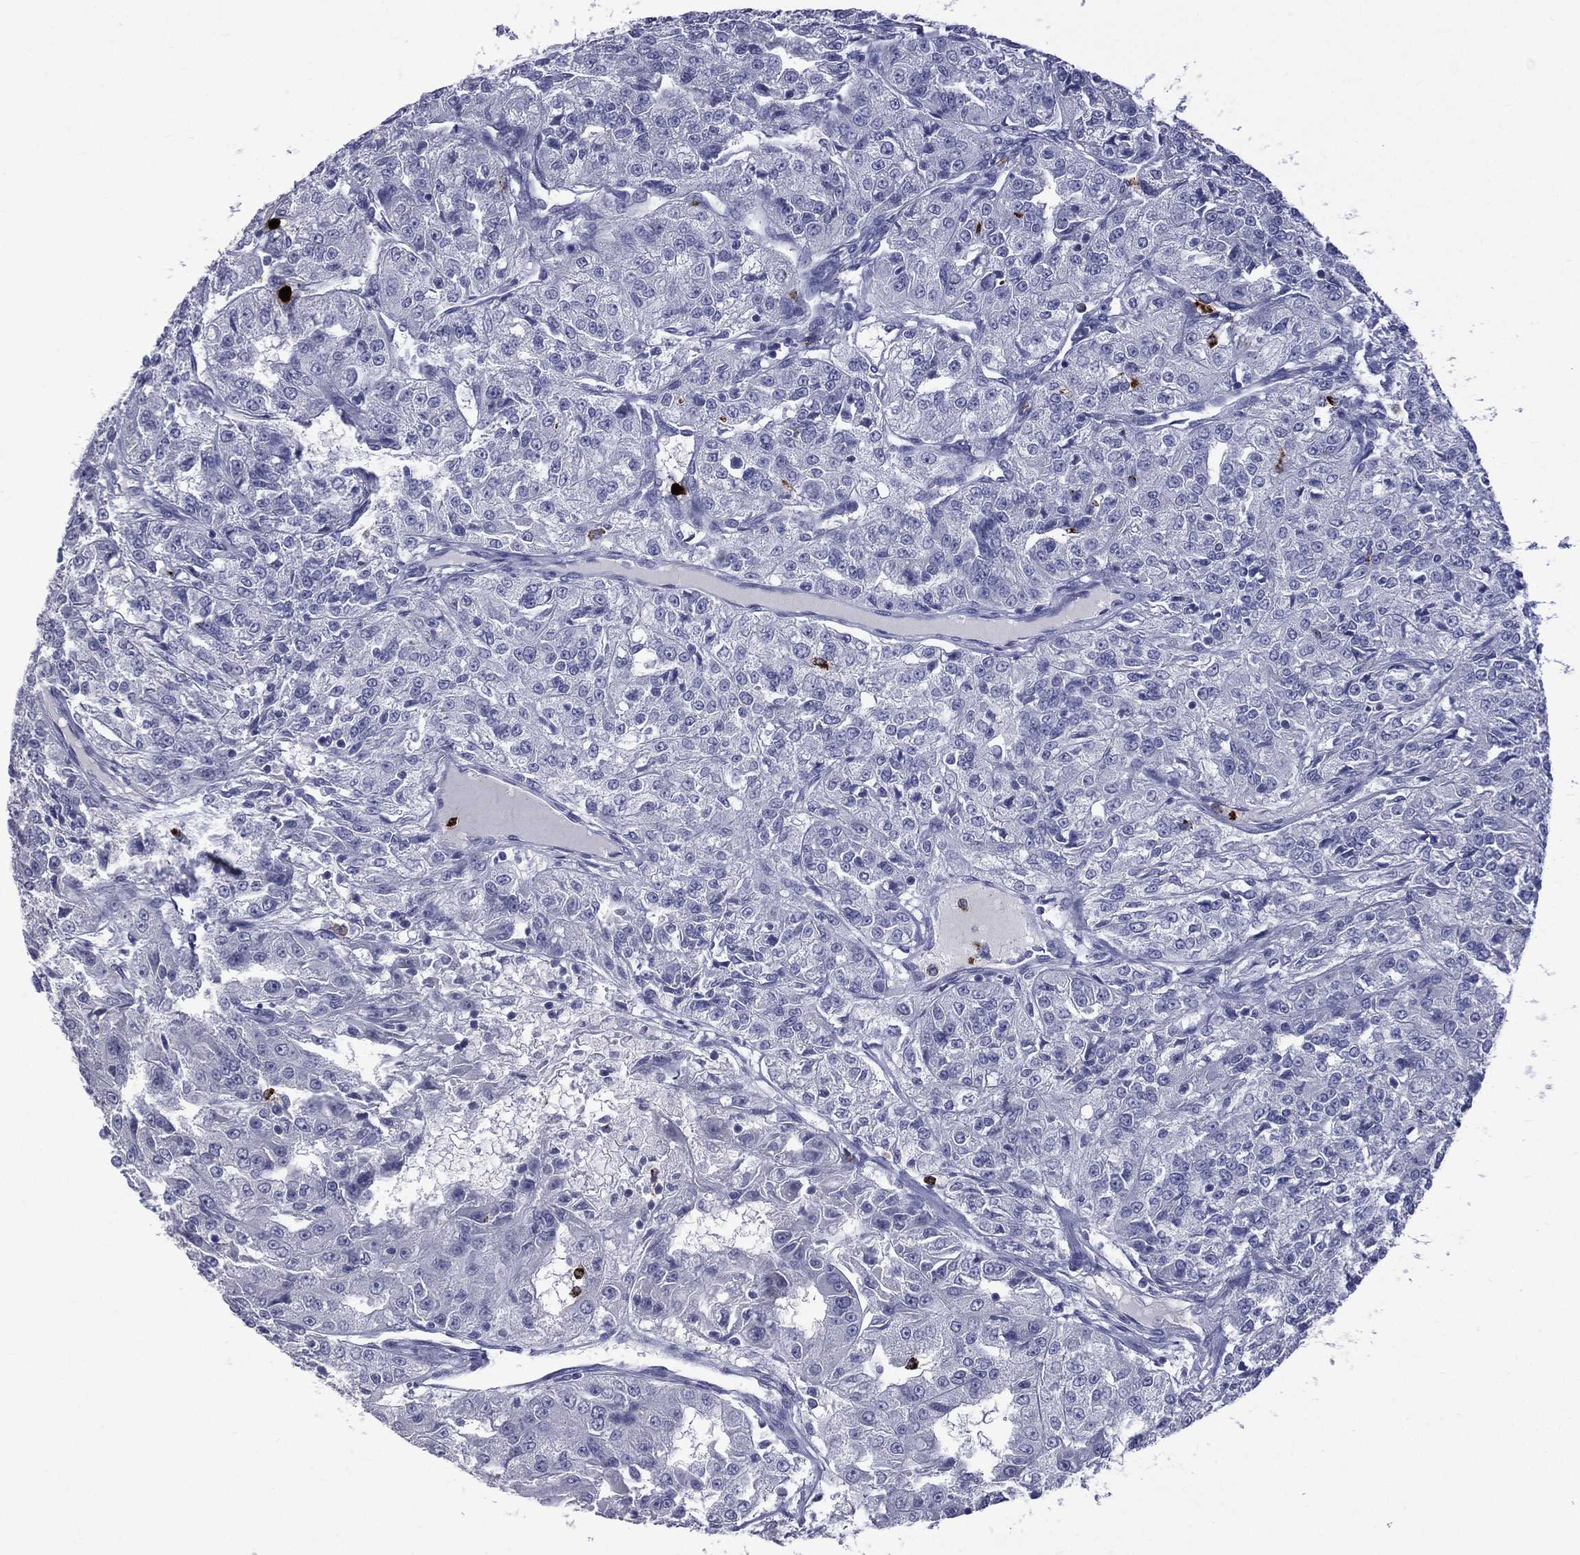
{"staining": {"intensity": "negative", "quantity": "none", "location": "none"}, "tissue": "renal cancer", "cell_type": "Tumor cells", "image_type": "cancer", "snomed": [{"axis": "morphology", "description": "Adenocarcinoma, NOS"}, {"axis": "topography", "description": "Kidney"}], "caption": "Tumor cells show no significant positivity in renal cancer (adenocarcinoma). (Brightfield microscopy of DAB immunohistochemistry (IHC) at high magnification).", "gene": "ELANE", "patient": {"sex": "female", "age": 63}}